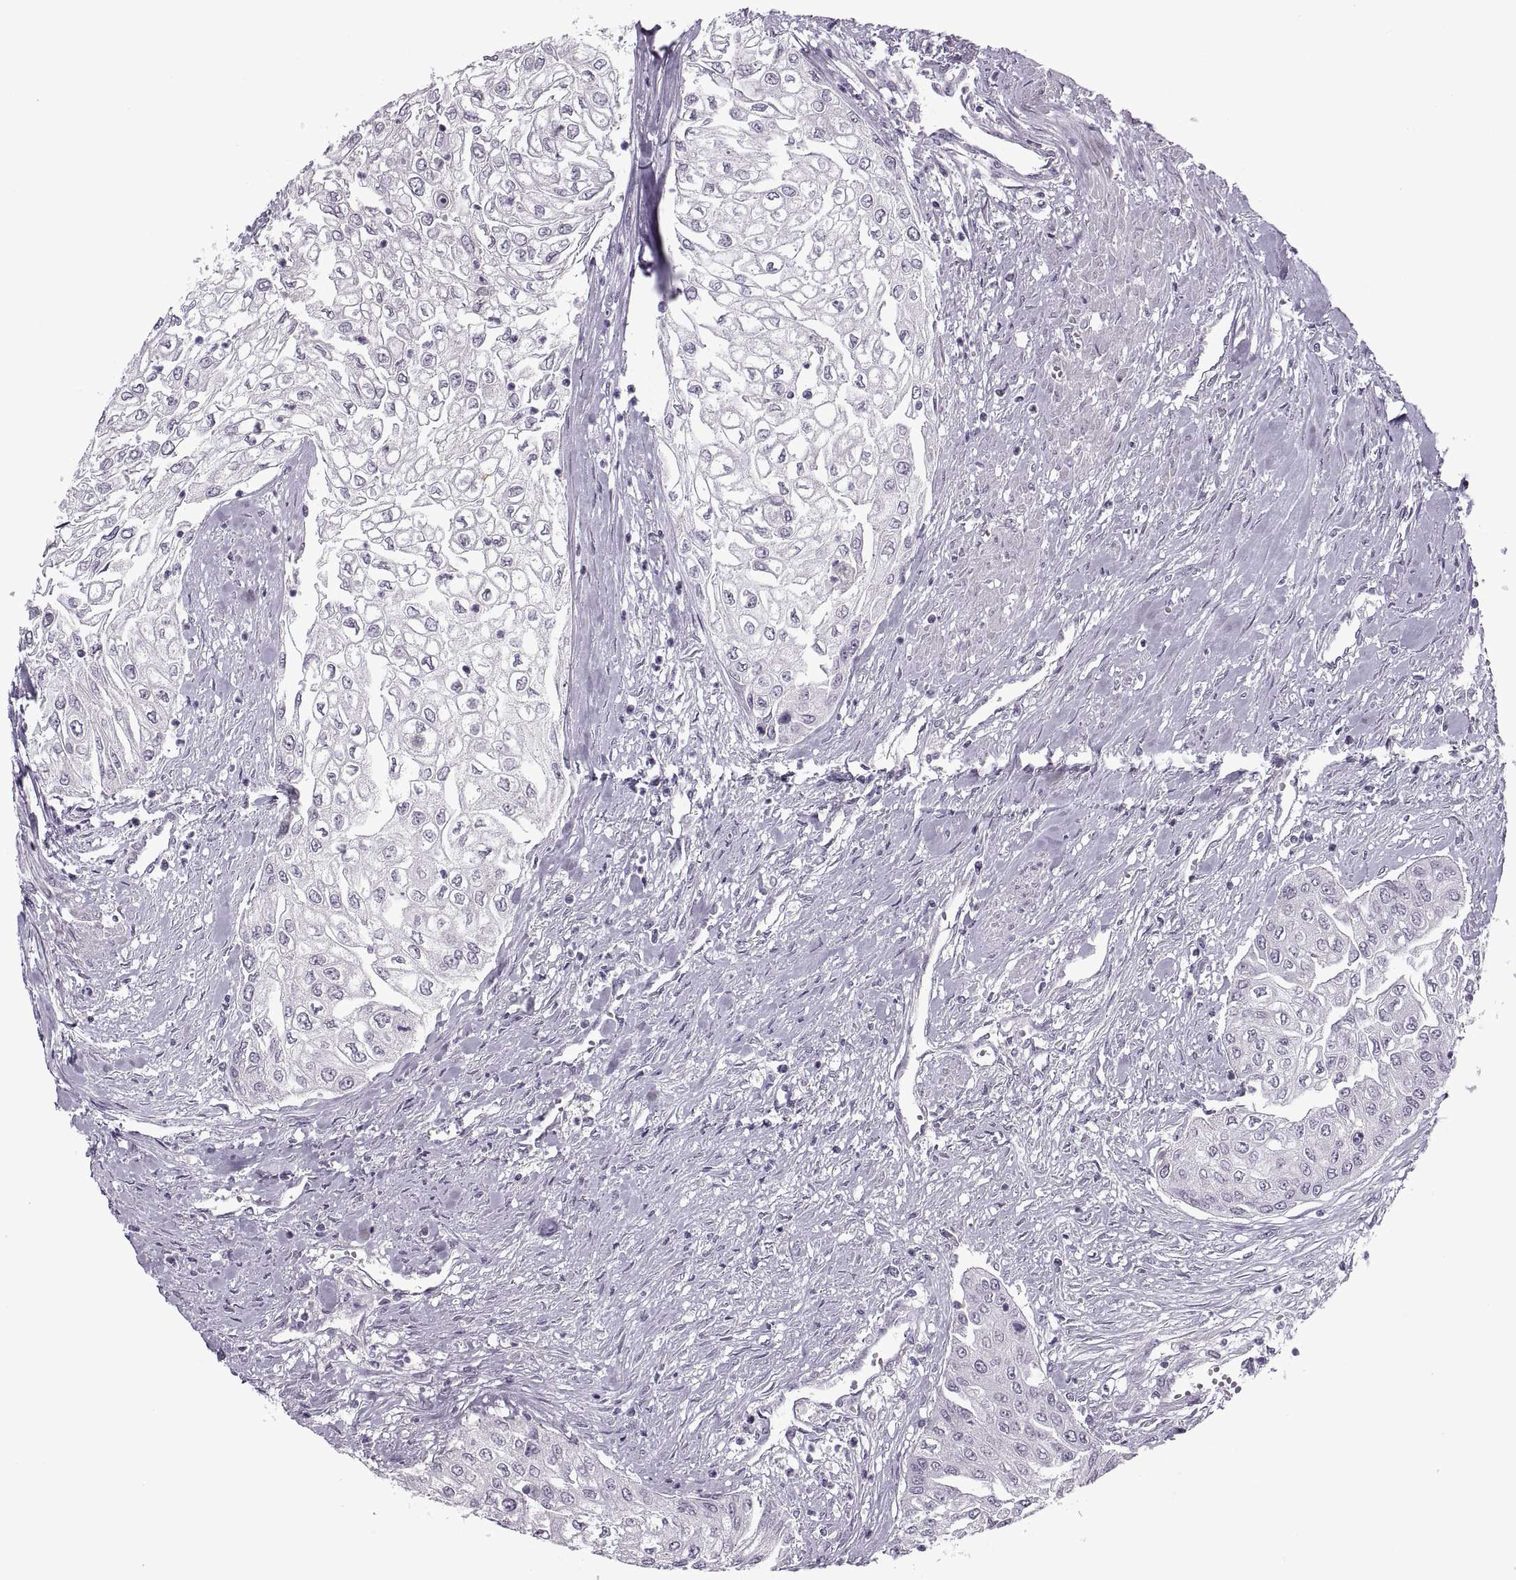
{"staining": {"intensity": "negative", "quantity": "none", "location": "none"}, "tissue": "urothelial cancer", "cell_type": "Tumor cells", "image_type": "cancer", "snomed": [{"axis": "morphology", "description": "Urothelial carcinoma, High grade"}, {"axis": "topography", "description": "Urinary bladder"}], "caption": "High power microscopy image of an IHC photomicrograph of urothelial cancer, revealing no significant staining in tumor cells.", "gene": "PRSS37", "patient": {"sex": "male", "age": 62}}